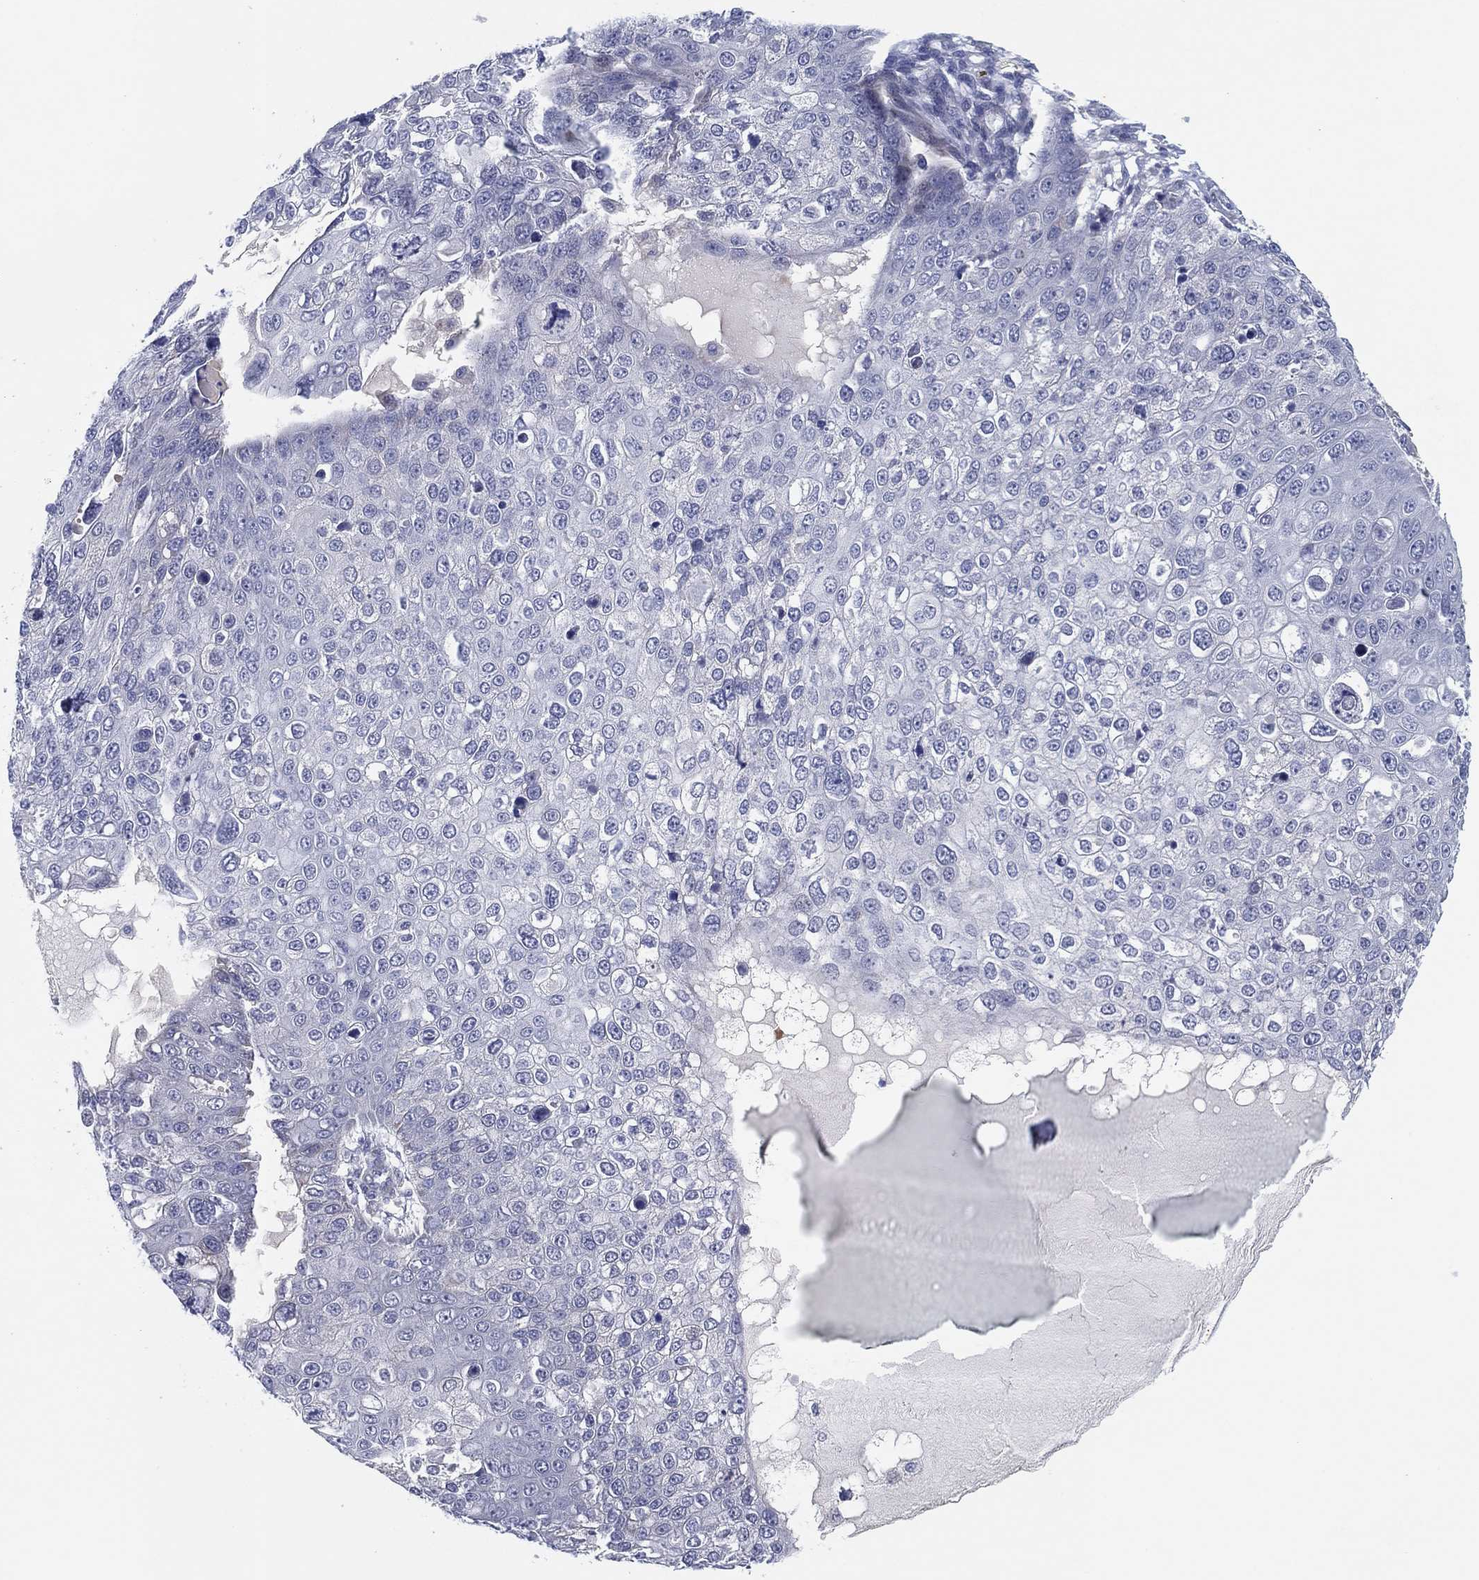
{"staining": {"intensity": "negative", "quantity": "none", "location": "none"}, "tissue": "skin cancer", "cell_type": "Tumor cells", "image_type": "cancer", "snomed": [{"axis": "morphology", "description": "Squamous cell carcinoma, NOS"}, {"axis": "topography", "description": "Skin"}], "caption": "DAB (3,3'-diaminobenzidine) immunohistochemical staining of human skin squamous cell carcinoma shows no significant positivity in tumor cells.", "gene": "HEATR4", "patient": {"sex": "male", "age": 71}}